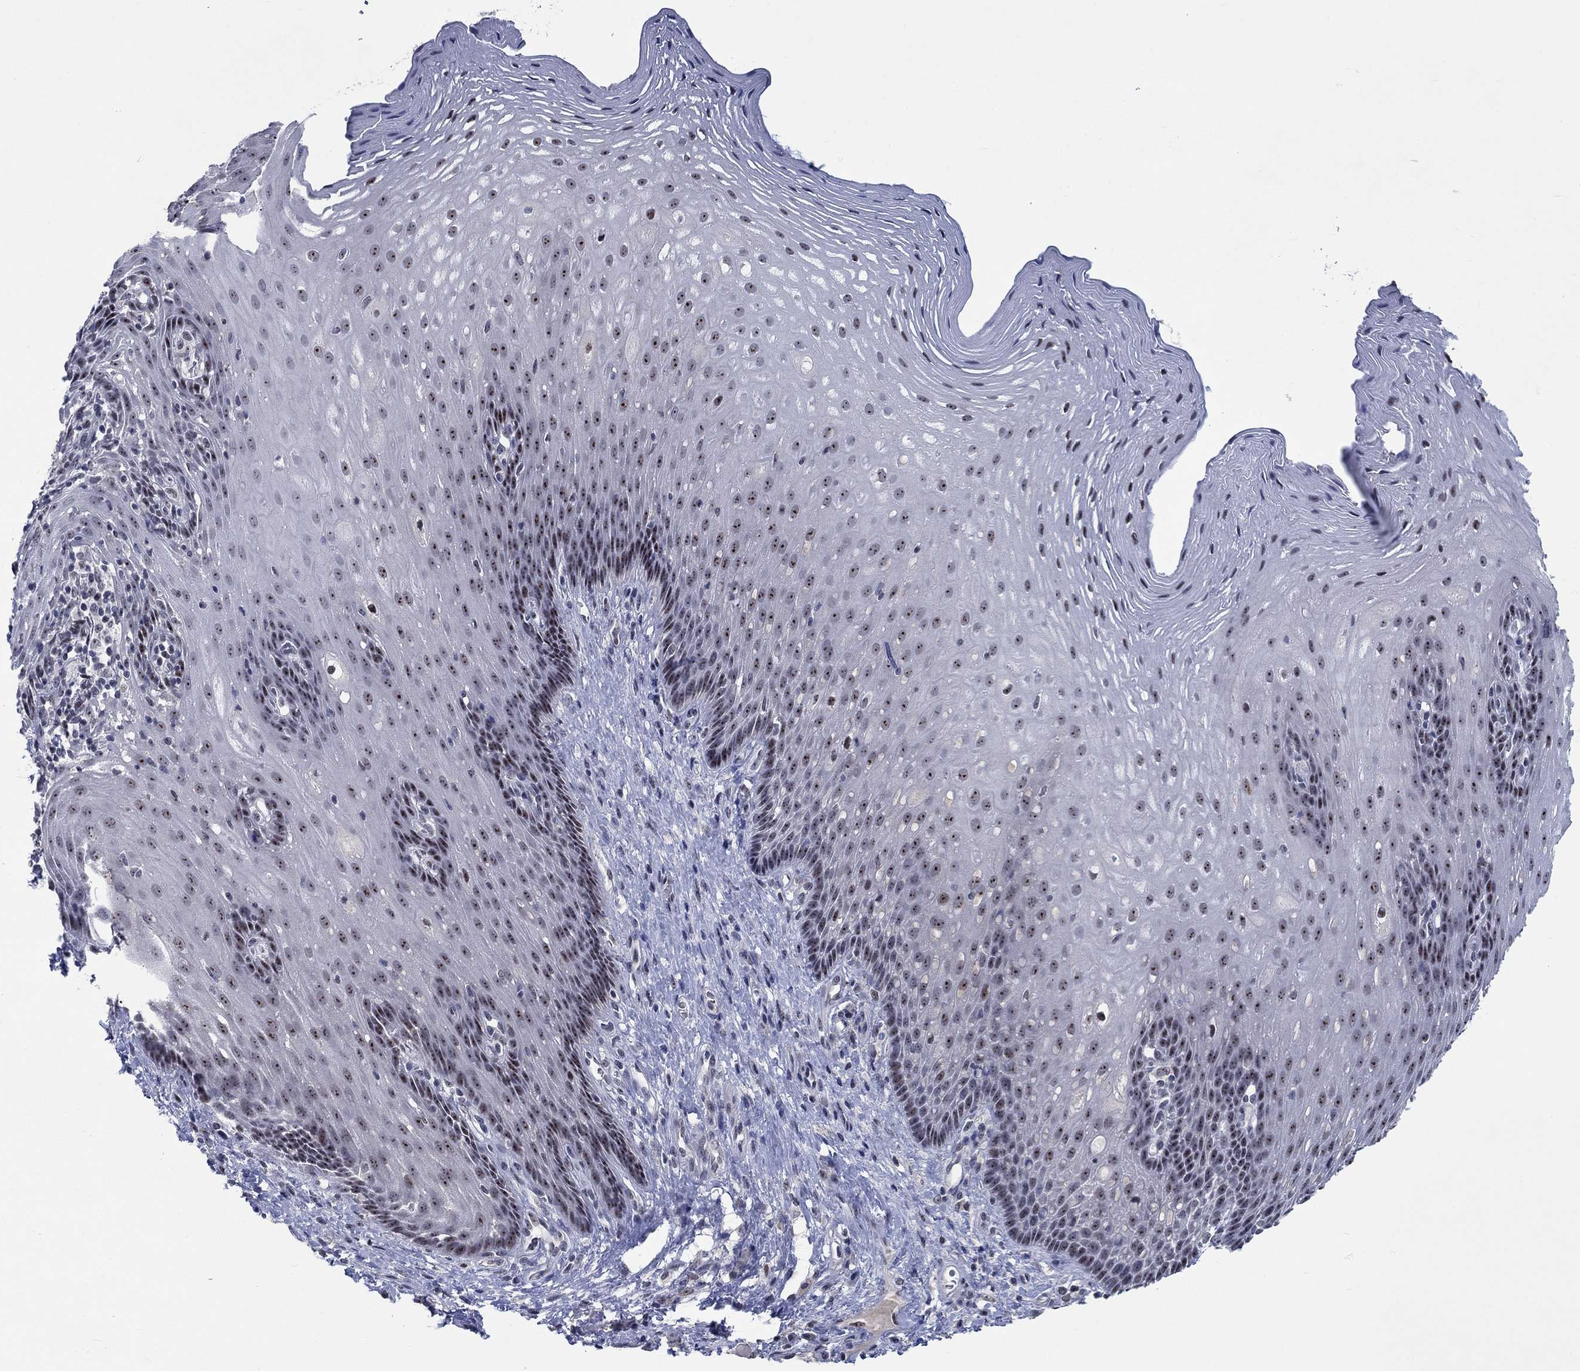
{"staining": {"intensity": "strong", "quantity": "25%-75%", "location": "nuclear"}, "tissue": "esophagus", "cell_type": "Squamous epithelial cells", "image_type": "normal", "snomed": [{"axis": "morphology", "description": "Normal tissue, NOS"}, {"axis": "topography", "description": "Esophagus"}], "caption": "An immunohistochemistry histopathology image of unremarkable tissue is shown. Protein staining in brown shows strong nuclear positivity in esophagus within squamous epithelial cells.", "gene": "HTN1", "patient": {"sex": "male", "age": 76}}